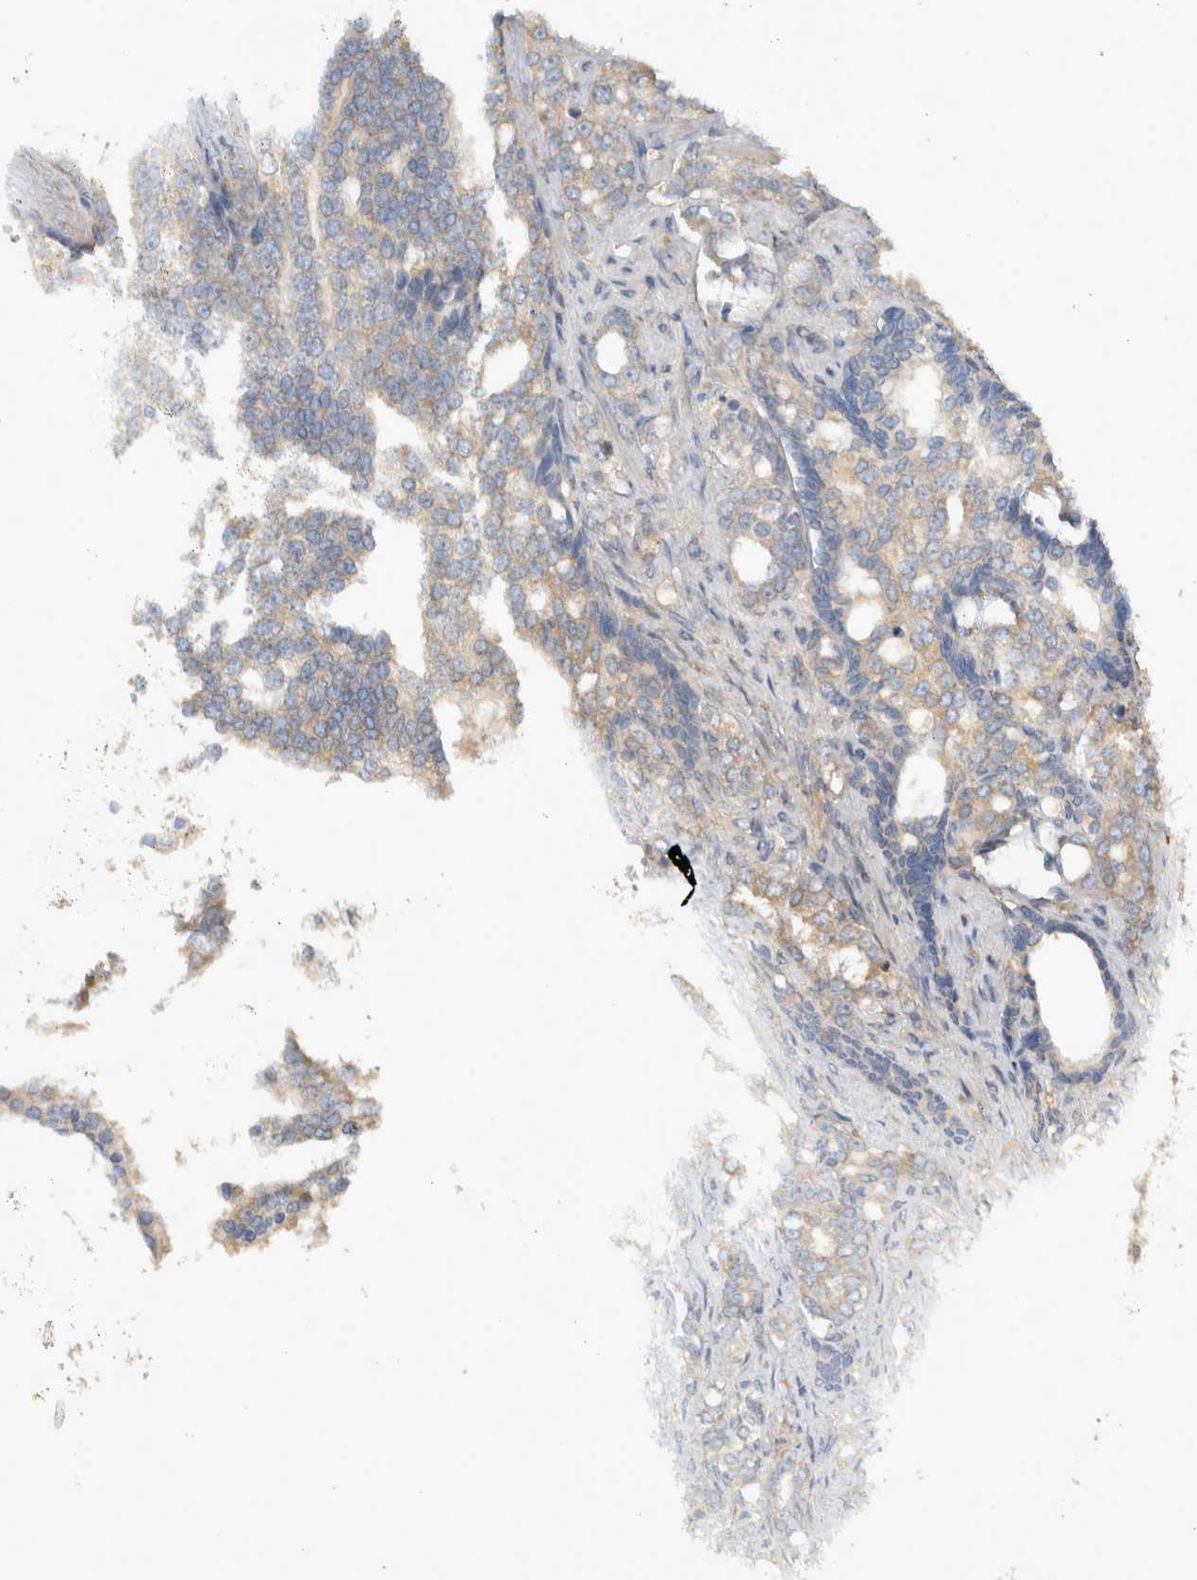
{"staining": {"intensity": "weak", "quantity": "25%-75%", "location": "cytoplasmic/membranous"}, "tissue": "prostate cancer", "cell_type": "Tumor cells", "image_type": "cancer", "snomed": [{"axis": "morphology", "description": "Adenocarcinoma, High grade"}, {"axis": "topography", "description": "Prostate"}], "caption": "The immunohistochemical stain shows weak cytoplasmic/membranous expression in tumor cells of prostate cancer (high-grade adenocarcinoma) tissue.", "gene": "EIF4G3", "patient": {"sex": "male", "age": 64}}